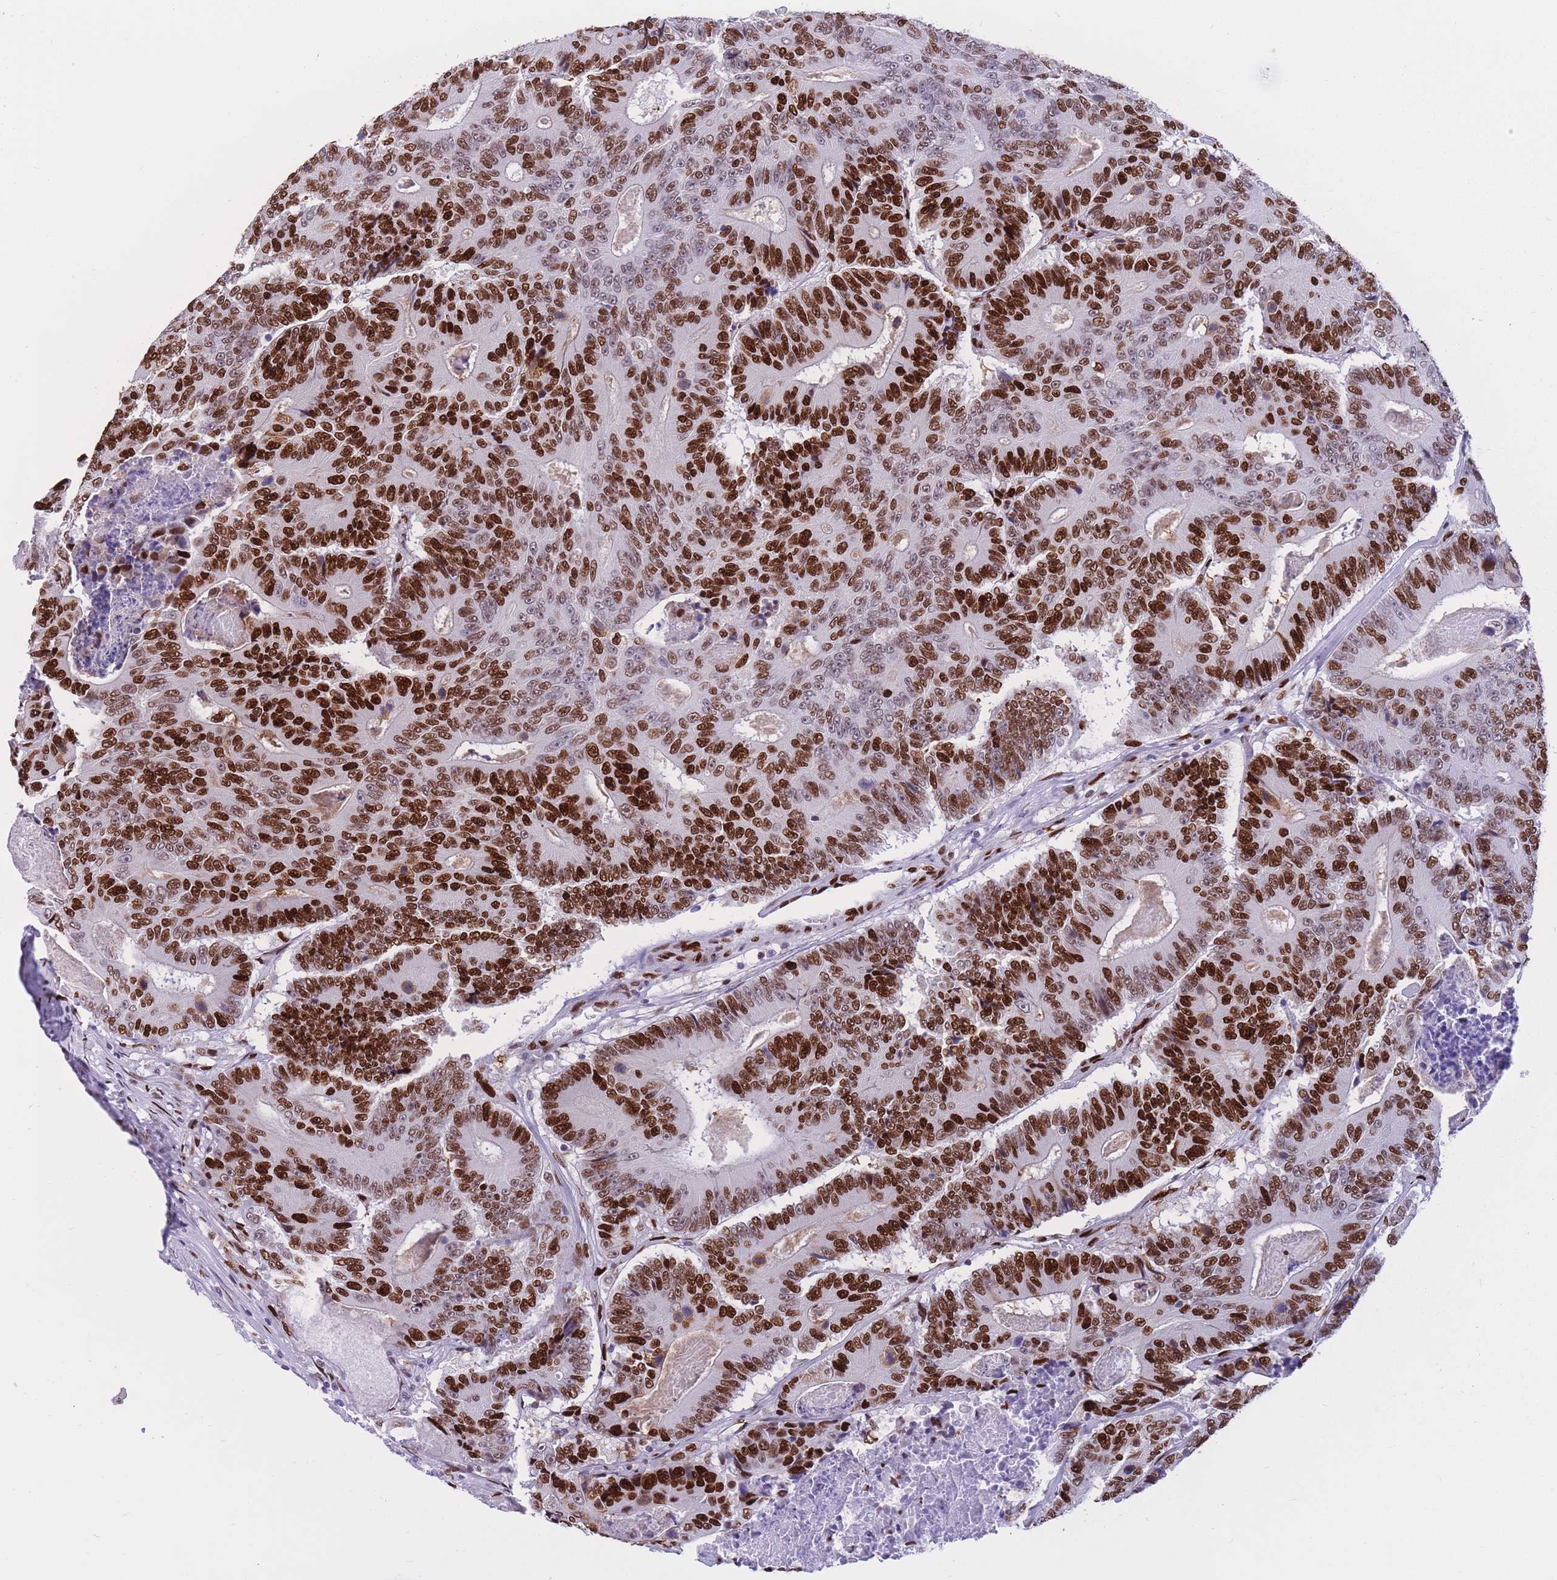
{"staining": {"intensity": "strong", "quantity": ">75%", "location": "nuclear"}, "tissue": "colorectal cancer", "cell_type": "Tumor cells", "image_type": "cancer", "snomed": [{"axis": "morphology", "description": "Adenocarcinoma, NOS"}, {"axis": "topography", "description": "Colon"}], "caption": "Colorectal adenocarcinoma was stained to show a protein in brown. There is high levels of strong nuclear positivity in approximately >75% of tumor cells.", "gene": "NASP", "patient": {"sex": "male", "age": 83}}